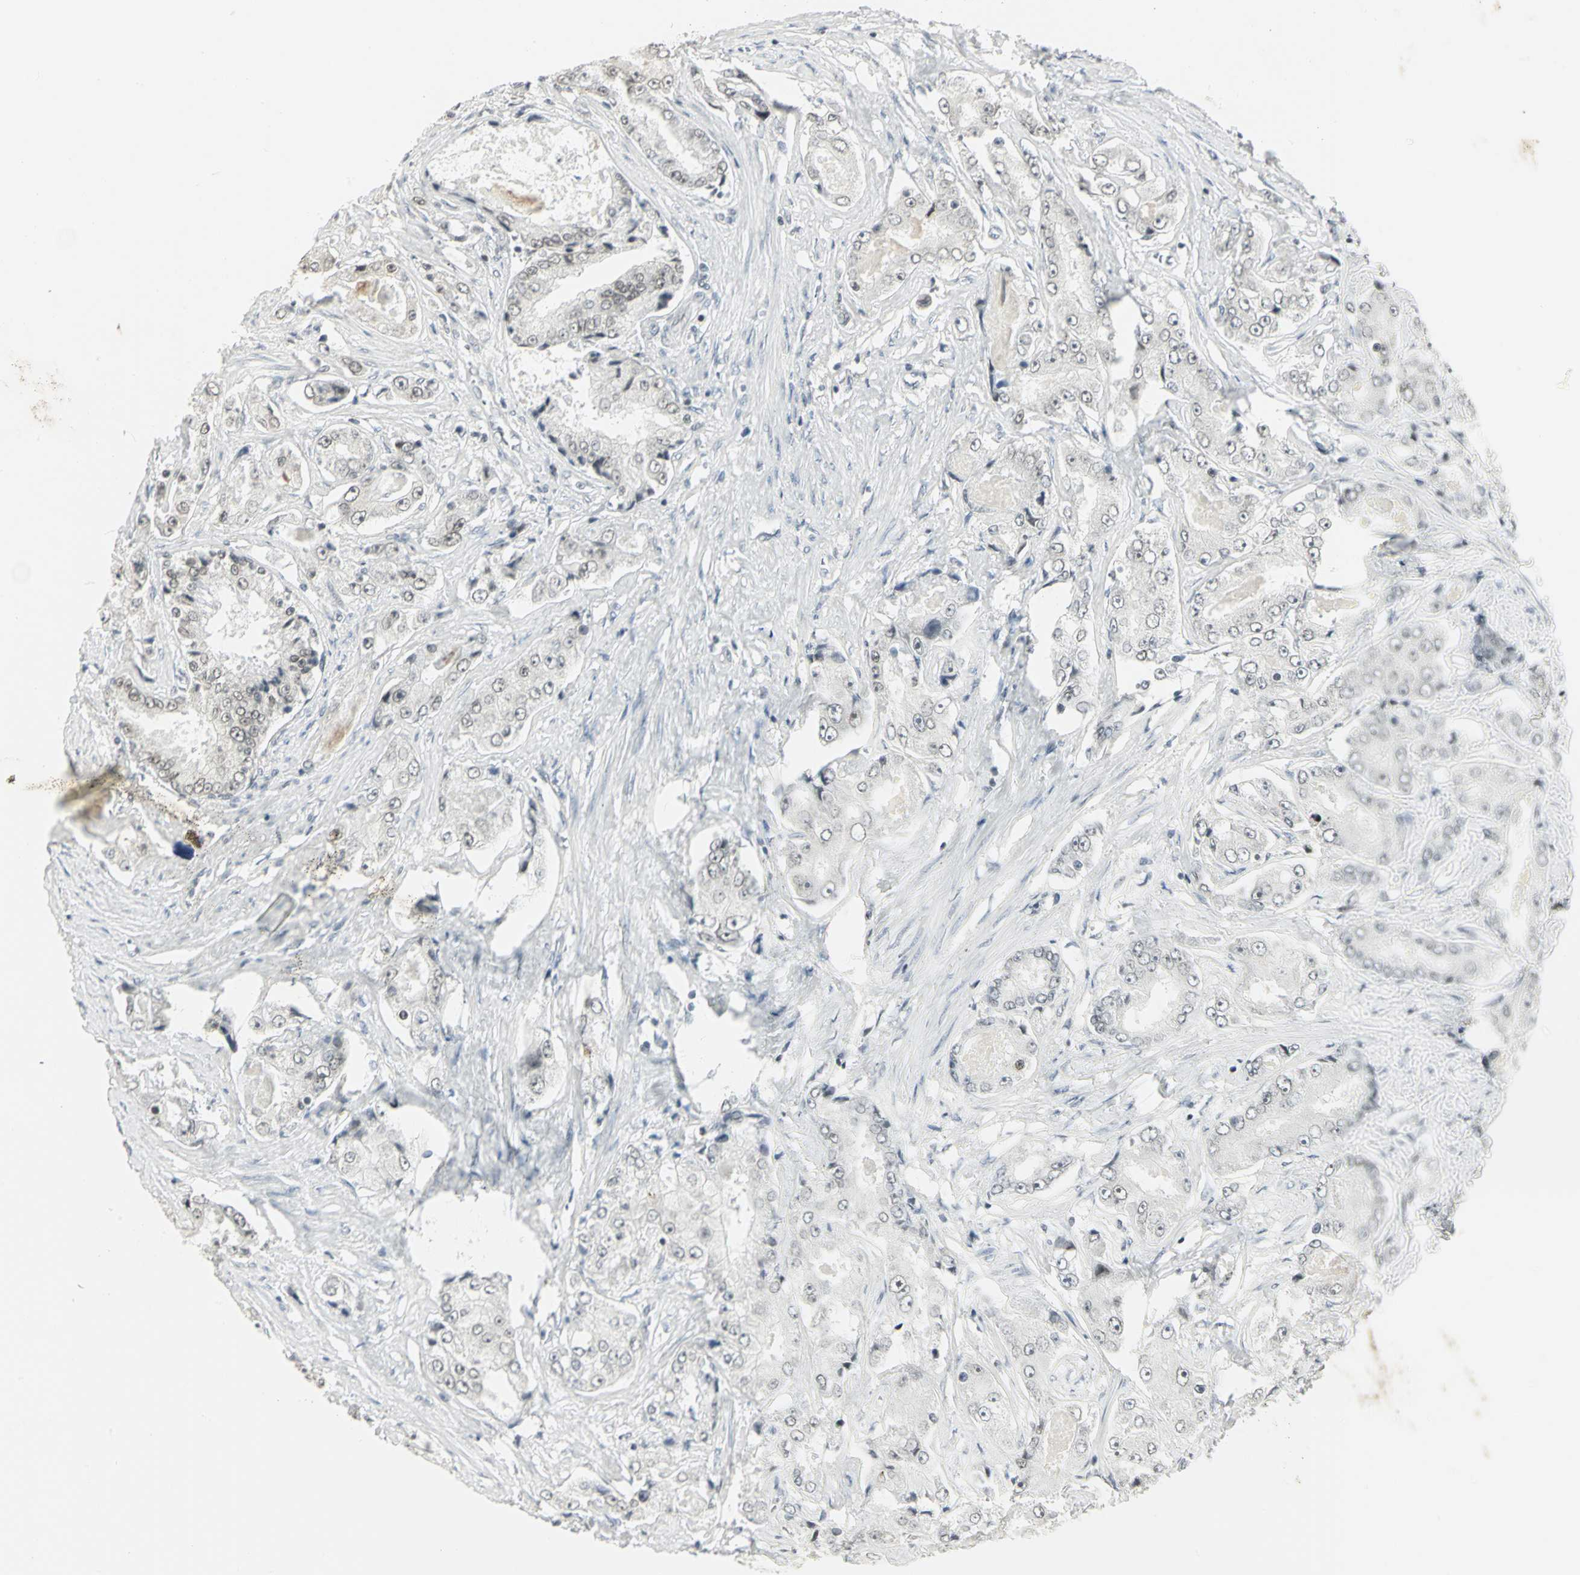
{"staining": {"intensity": "weak", "quantity": "25%-75%", "location": "nuclear"}, "tissue": "prostate cancer", "cell_type": "Tumor cells", "image_type": "cancer", "snomed": [{"axis": "morphology", "description": "Adenocarcinoma, High grade"}, {"axis": "topography", "description": "Prostate"}], "caption": "Prostate adenocarcinoma (high-grade) stained with a brown dye shows weak nuclear positive positivity in approximately 25%-75% of tumor cells.", "gene": "CBX3", "patient": {"sex": "male", "age": 73}}